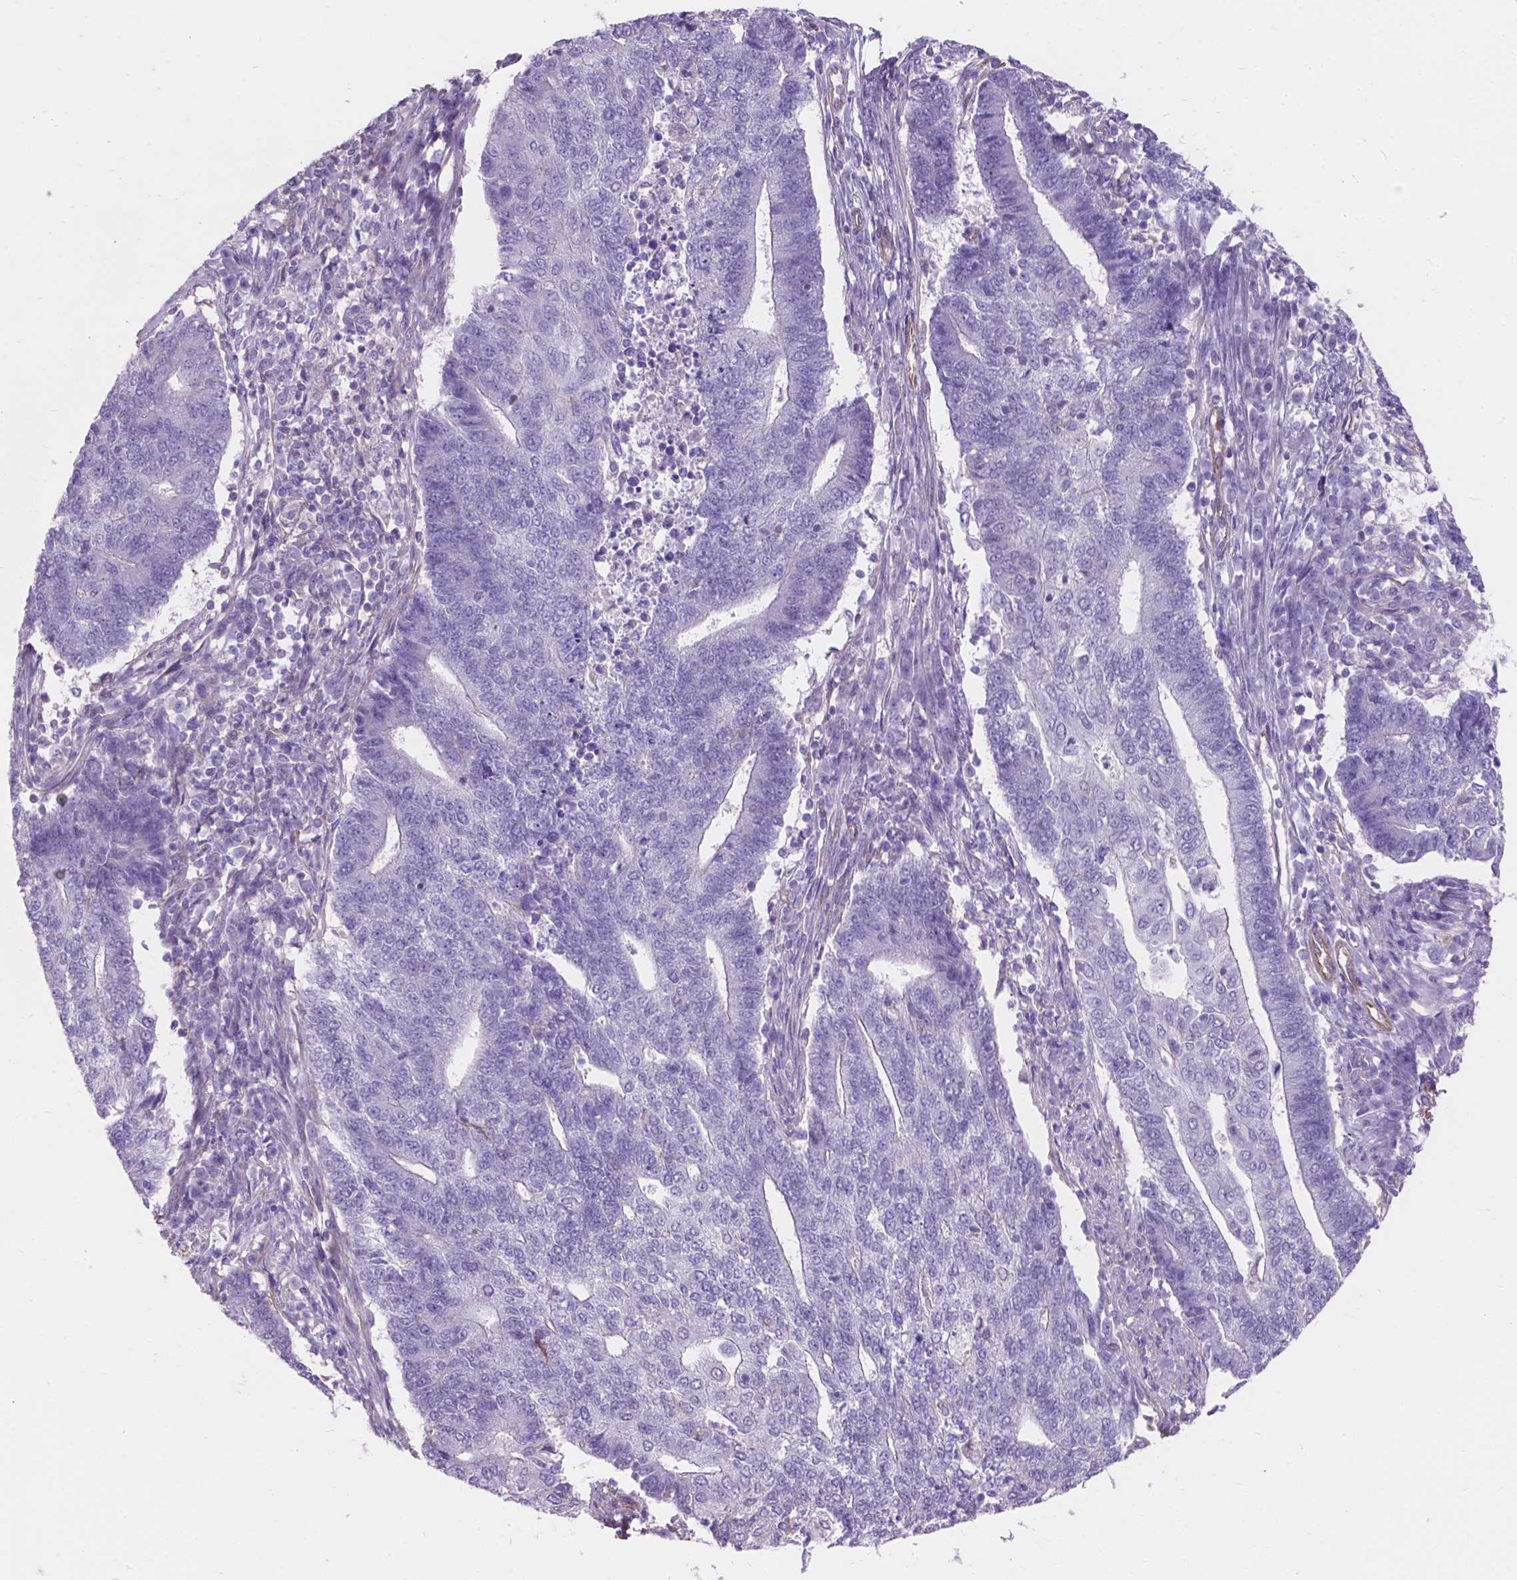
{"staining": {"intensity": "negative", "quantity": "none", "location": "none"}, "tissue": "endometrial cancer", "cell_type": "Tumor cells", "image_type": "cancer", "snomed": [{"axis": "morphology", "description": "Adenocarcinoma, NOS"}, {"axis": "topography", "description": "Uterus"}, {"axis": "topography", "description": "Endometrium"}], "caption": "An image of human adenocarcinoma (endometrial) is negative for staining in tumor cells.", "gene": "AMOT", "patient": {"sex": "female", "age": 54}}